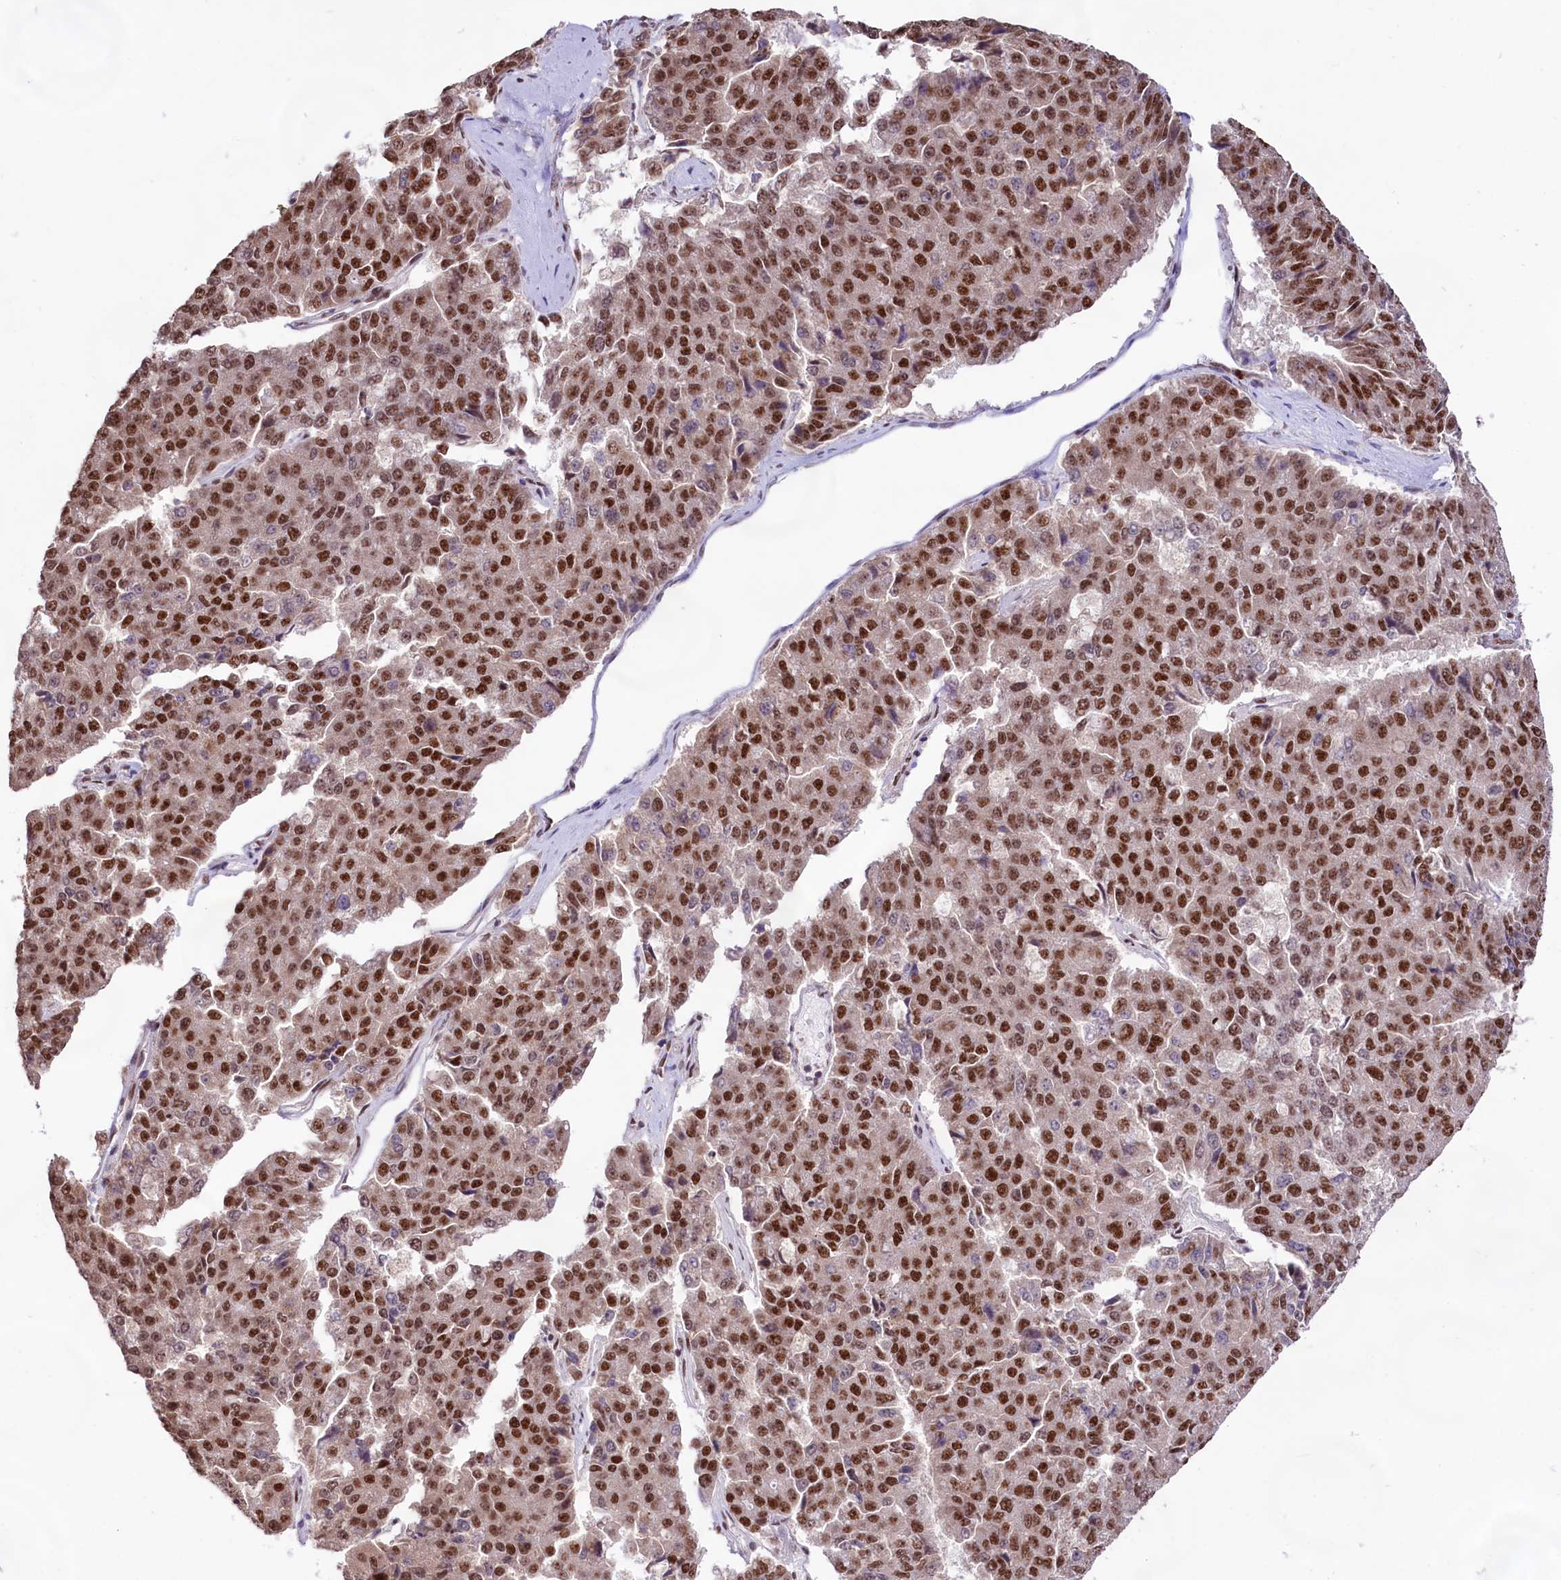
{"staining": {"intensity": "strong", "quantity": ">75%", "location": "nuclear"}, "tissue": "pancreatic cancer", "cell_type": "Tumor cells", "image_type": "cancer", "snomed": [{"axis": "morphology", "description": "Adenocarcinoma, NOS"}, {"axis": "topography", "description": "Pancreas"}], "caption": "A micrograph showing strong nuclear staining in approximately >75% of tumor cells in pancreatic cancer (adenocarcinoma), as visualized by brown immunohistochemical staining.", "gene": "HIRA", "patient": {"sex": "male", "age": 50}}